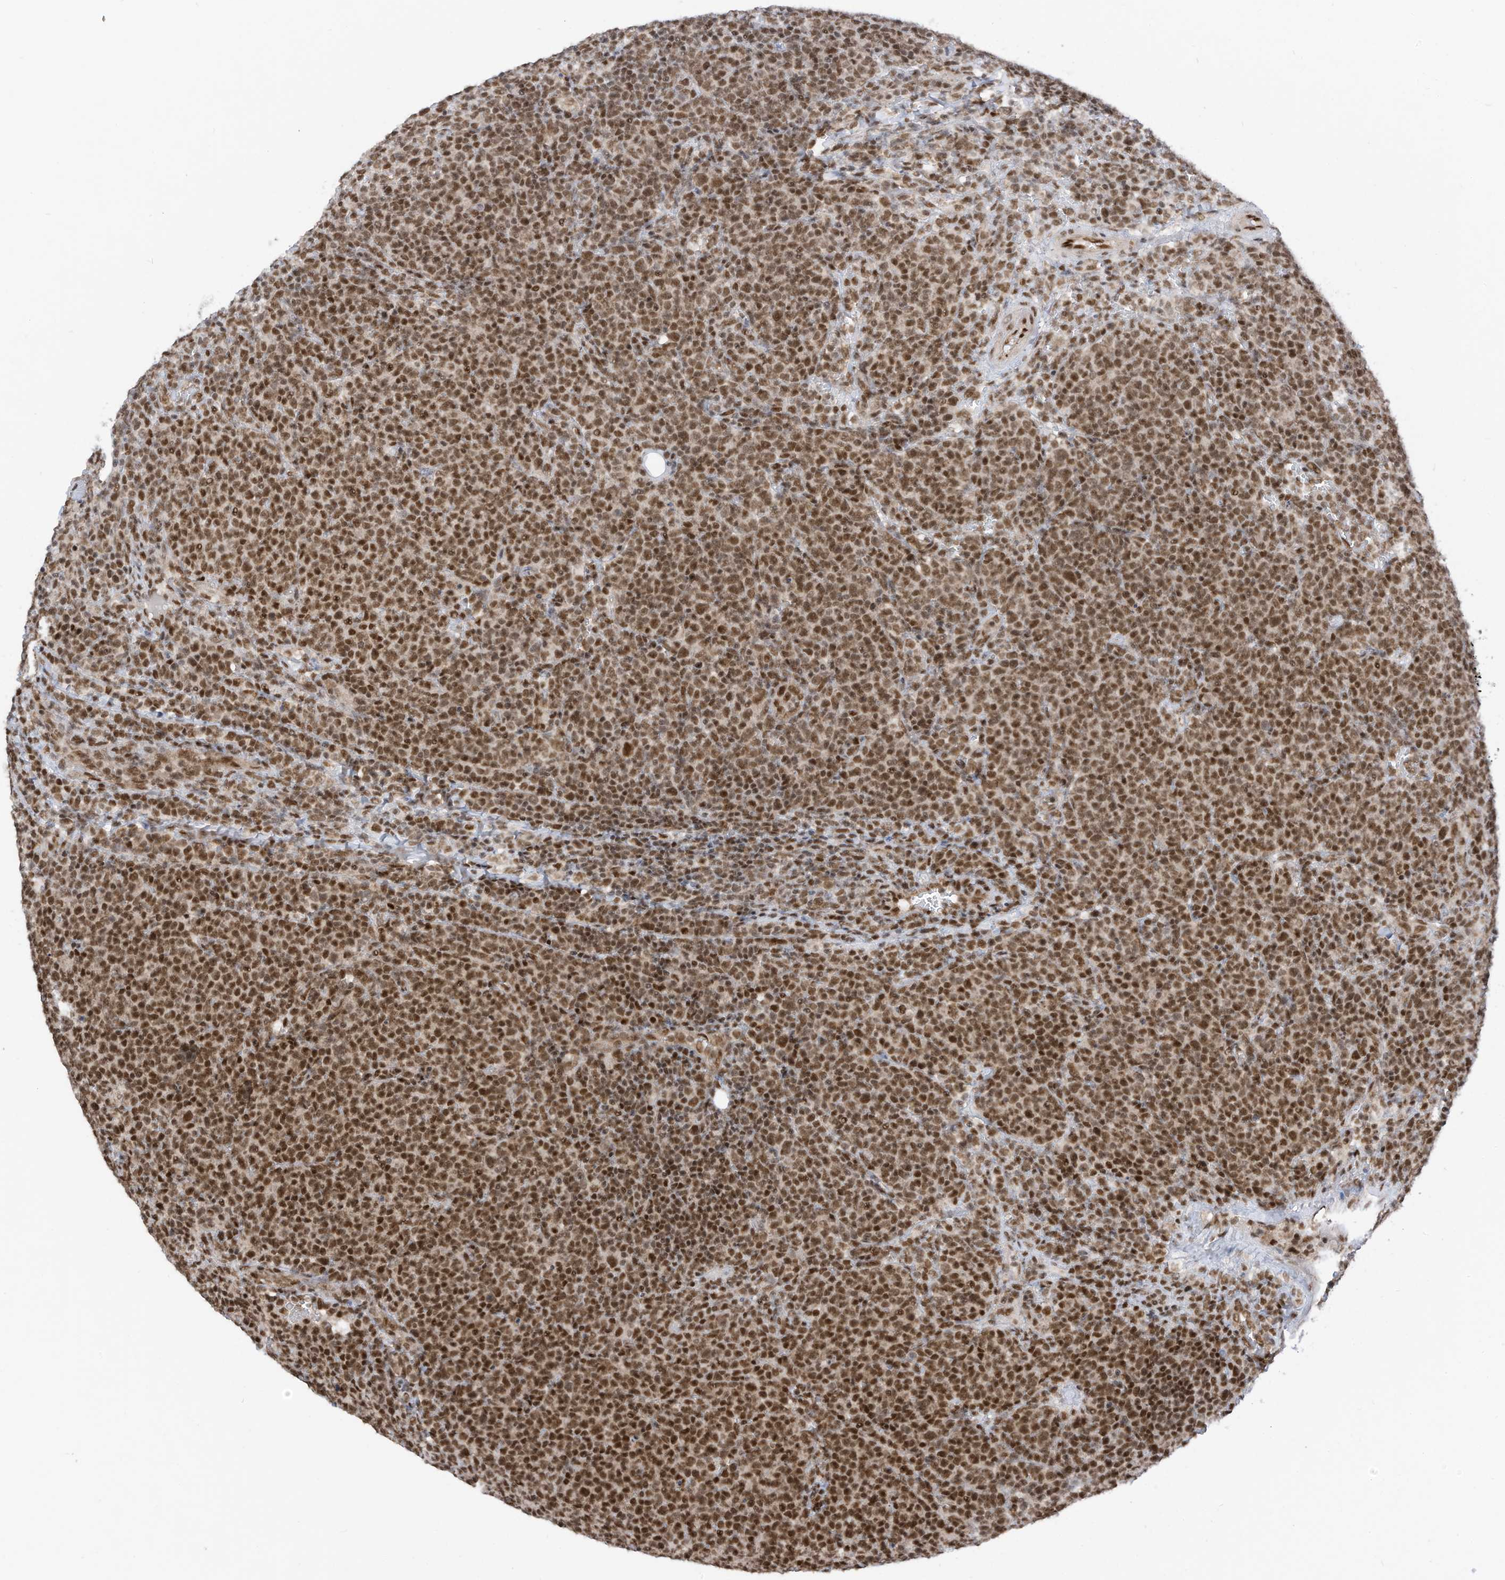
{"staining": {"intensity": "moderate", "quantity": ">75%", "location": "nuclear"}, "tissue": "lymphoma", "cell_type": "Tumor cells", "image_type": "cancer", "snomed": [{"axis": "morphology", "description": "Malignant lymphoma, non-Hodgkin's type, High grade"}, {"axis": "topography", "description": "Lymph node"}], "caption": "Human lymphoma stained with a protein marker demonstrates moderate staining in tumor cells.", "gene": "AURKAIP1", "patient": {"sex": "male", "age": 61}}